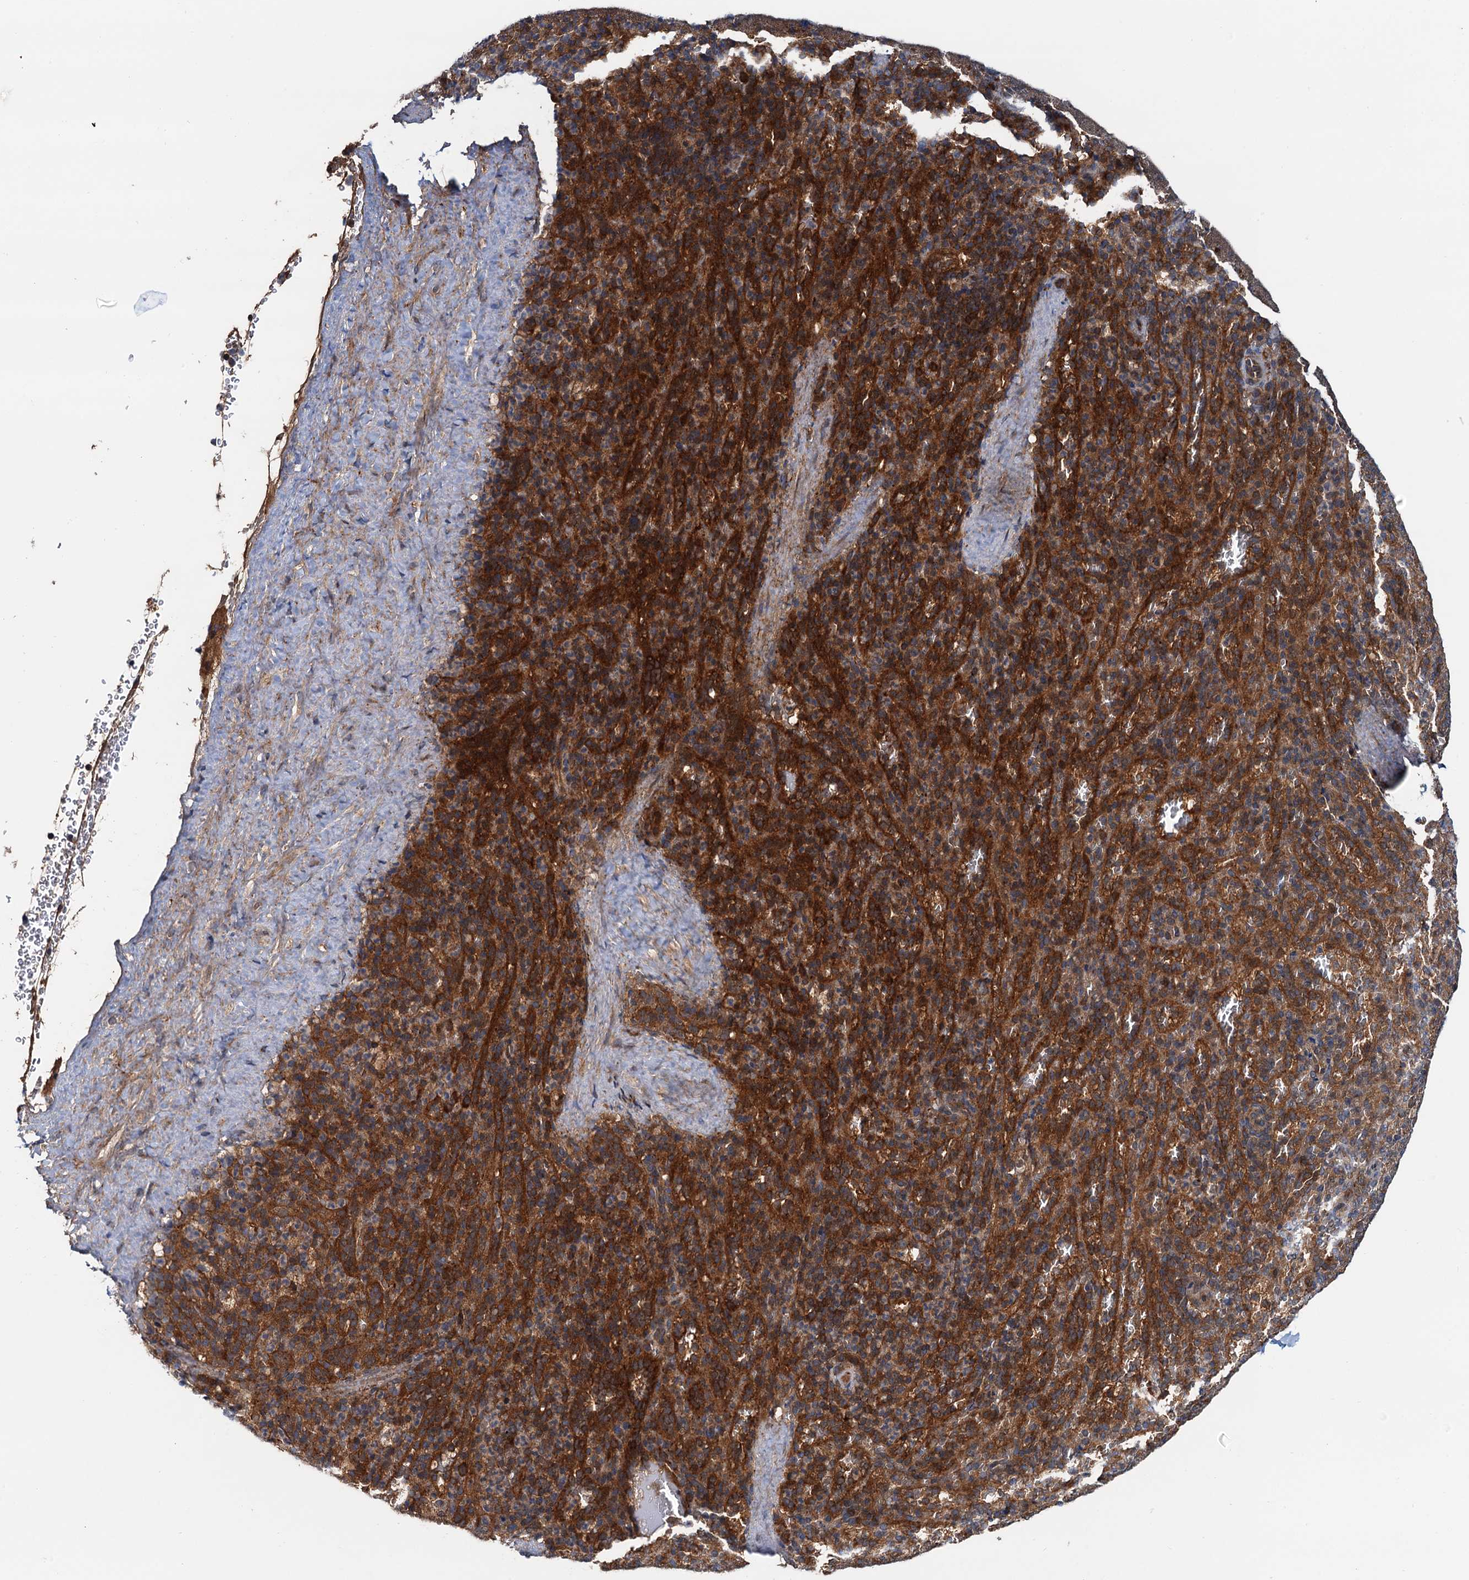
{"staining": {"intensity": "moderate", "quantity": "25%-75%", "location": "cytoplasmic/membranous"}, "tissue": "spleen", "cell_type": "Cells in red pulp", "image_type": "normal", "snomed": [{"axis": "morphology", "description": "Normal tissue, NOS"}, {"axis": "topography", "description": "Spleen"}], "caption": "DAB (3,3'-diaminobenzidine) immunohistochemical staining of unremarkable spleen exhibits moderate cytoplasmic/membranous protein positivity in about 25%-75% of cells in red pulp.", "gene": "AAGAB", "patient": {"sex": "female", "age": 21}}